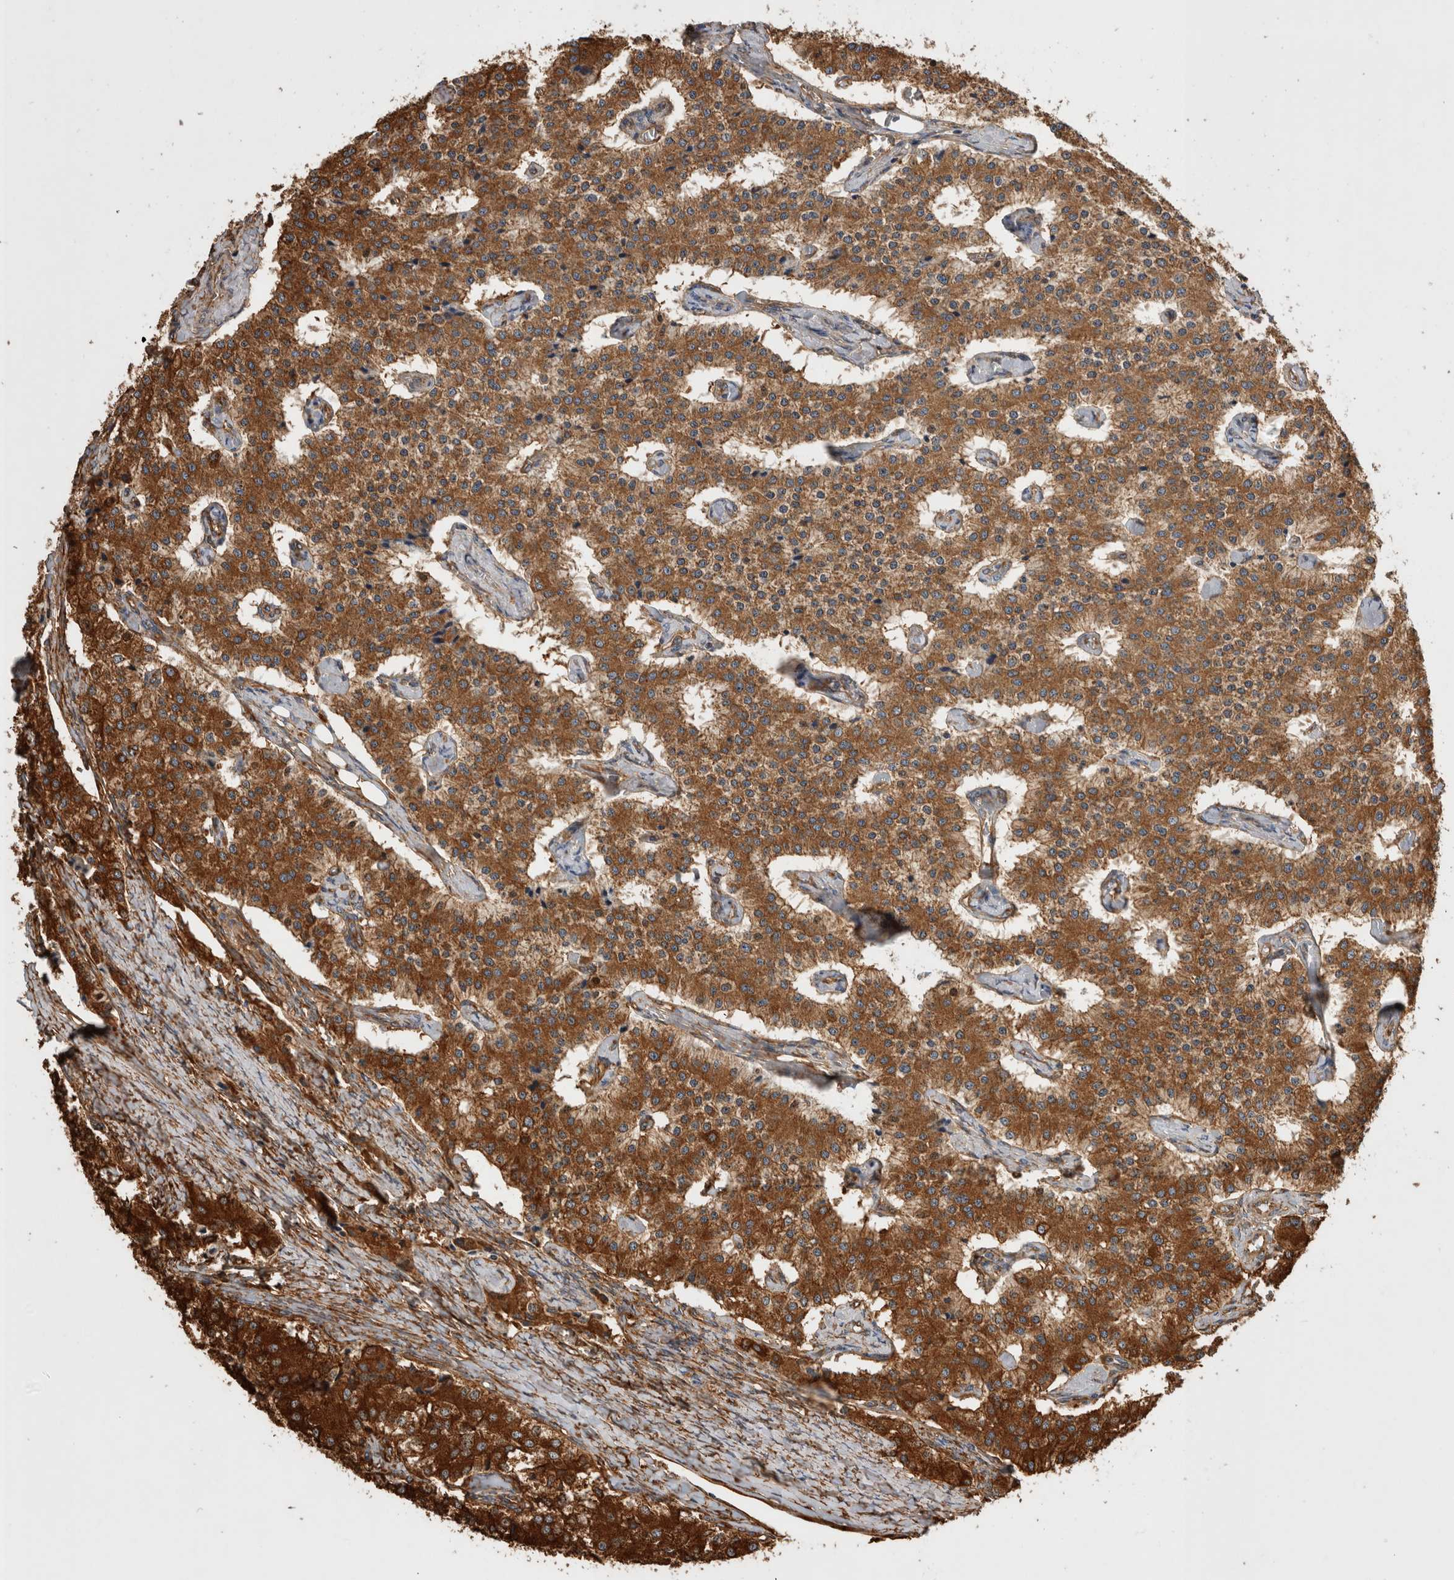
{"staining": {"intensity": "strong", "quantity": ">75%", "location": "cytoplasmic/membranous"}, "tissue": "carcinoid", "cell_type": "Tumor cells", "image_type": "cancer", "snomed": [{"axis": "morphology", "description": "Carcinoid, malignant, NOS"}, {"axis": "topography", "description": "Colon"}], "caption": "Immunohistochemistry (DAB (3,3'-diaminobenzidine)) staining of carcinoid displays strong cytoplasmic/membranous protein positivity in about >75% of tumor cells. The protein of interest is stained brown, and the nuclei are stained in blue (DAB (3,3'-diaminobenzidine) IHC with brightfield microscopy, high magnification).", "gene": "ZNF397", "patient": {"sex": "female", "age": 52}}